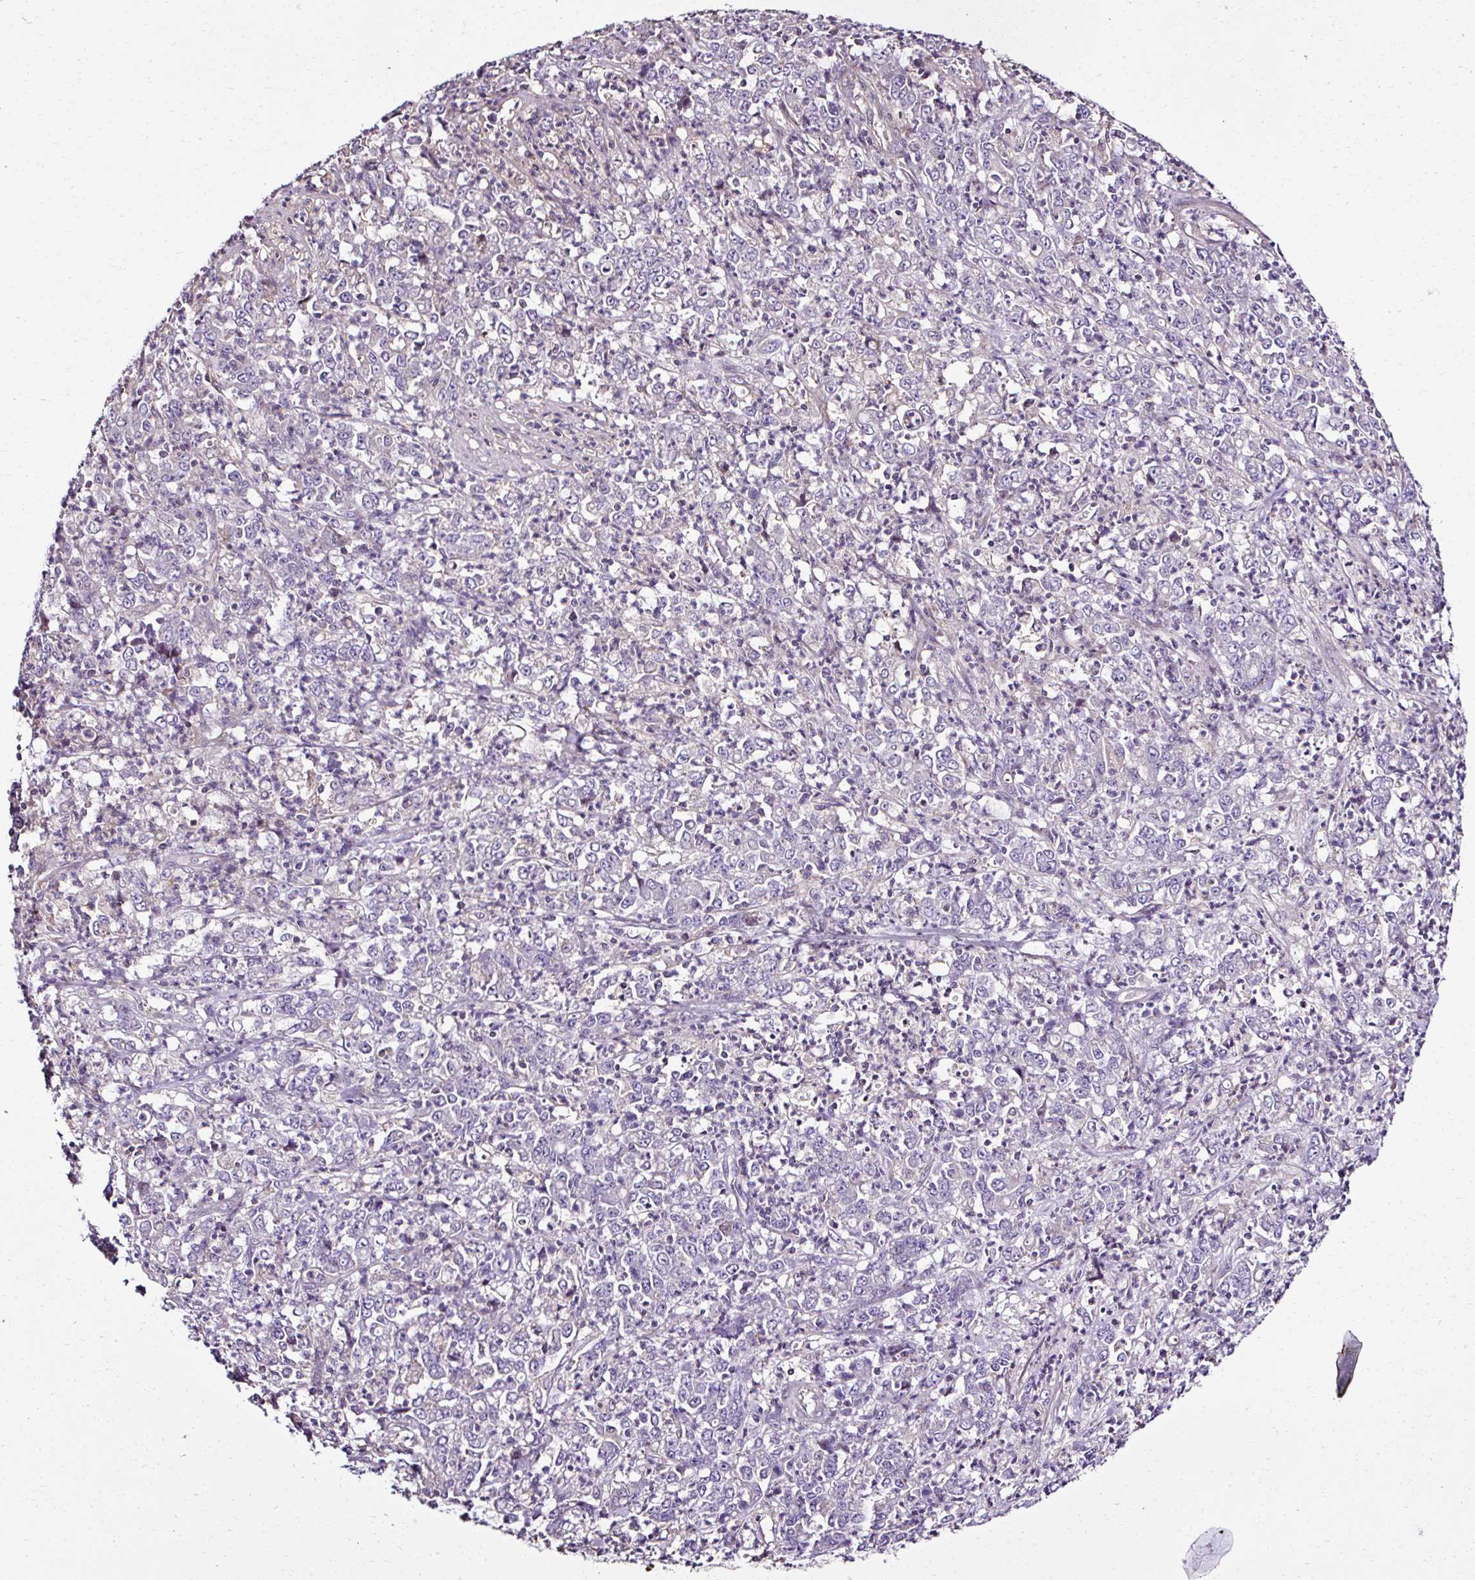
{"staining": {"intensity": "negative", "quantity": "none", "location": "none"}, "tissue": "stomach cancer", "cell_type": "Tumor cells", "image_type": "cancer", "snomed": [{"axis": "morphology", "description": "Adenocarcinoma, NOS"}, {"axis": "topography", "description": "Stomach, lower"}], "caption": "High magnification brightfield microscopy of adenocarcinoma (stomach) stained with DAB (3,3'-diaminobenzidine) (brown) and counterstained with hematoxylin (blue): tumor cells show no significant expression.", "gene": "CCDC85C", "patient": {"sex": "female", "age": 71}}